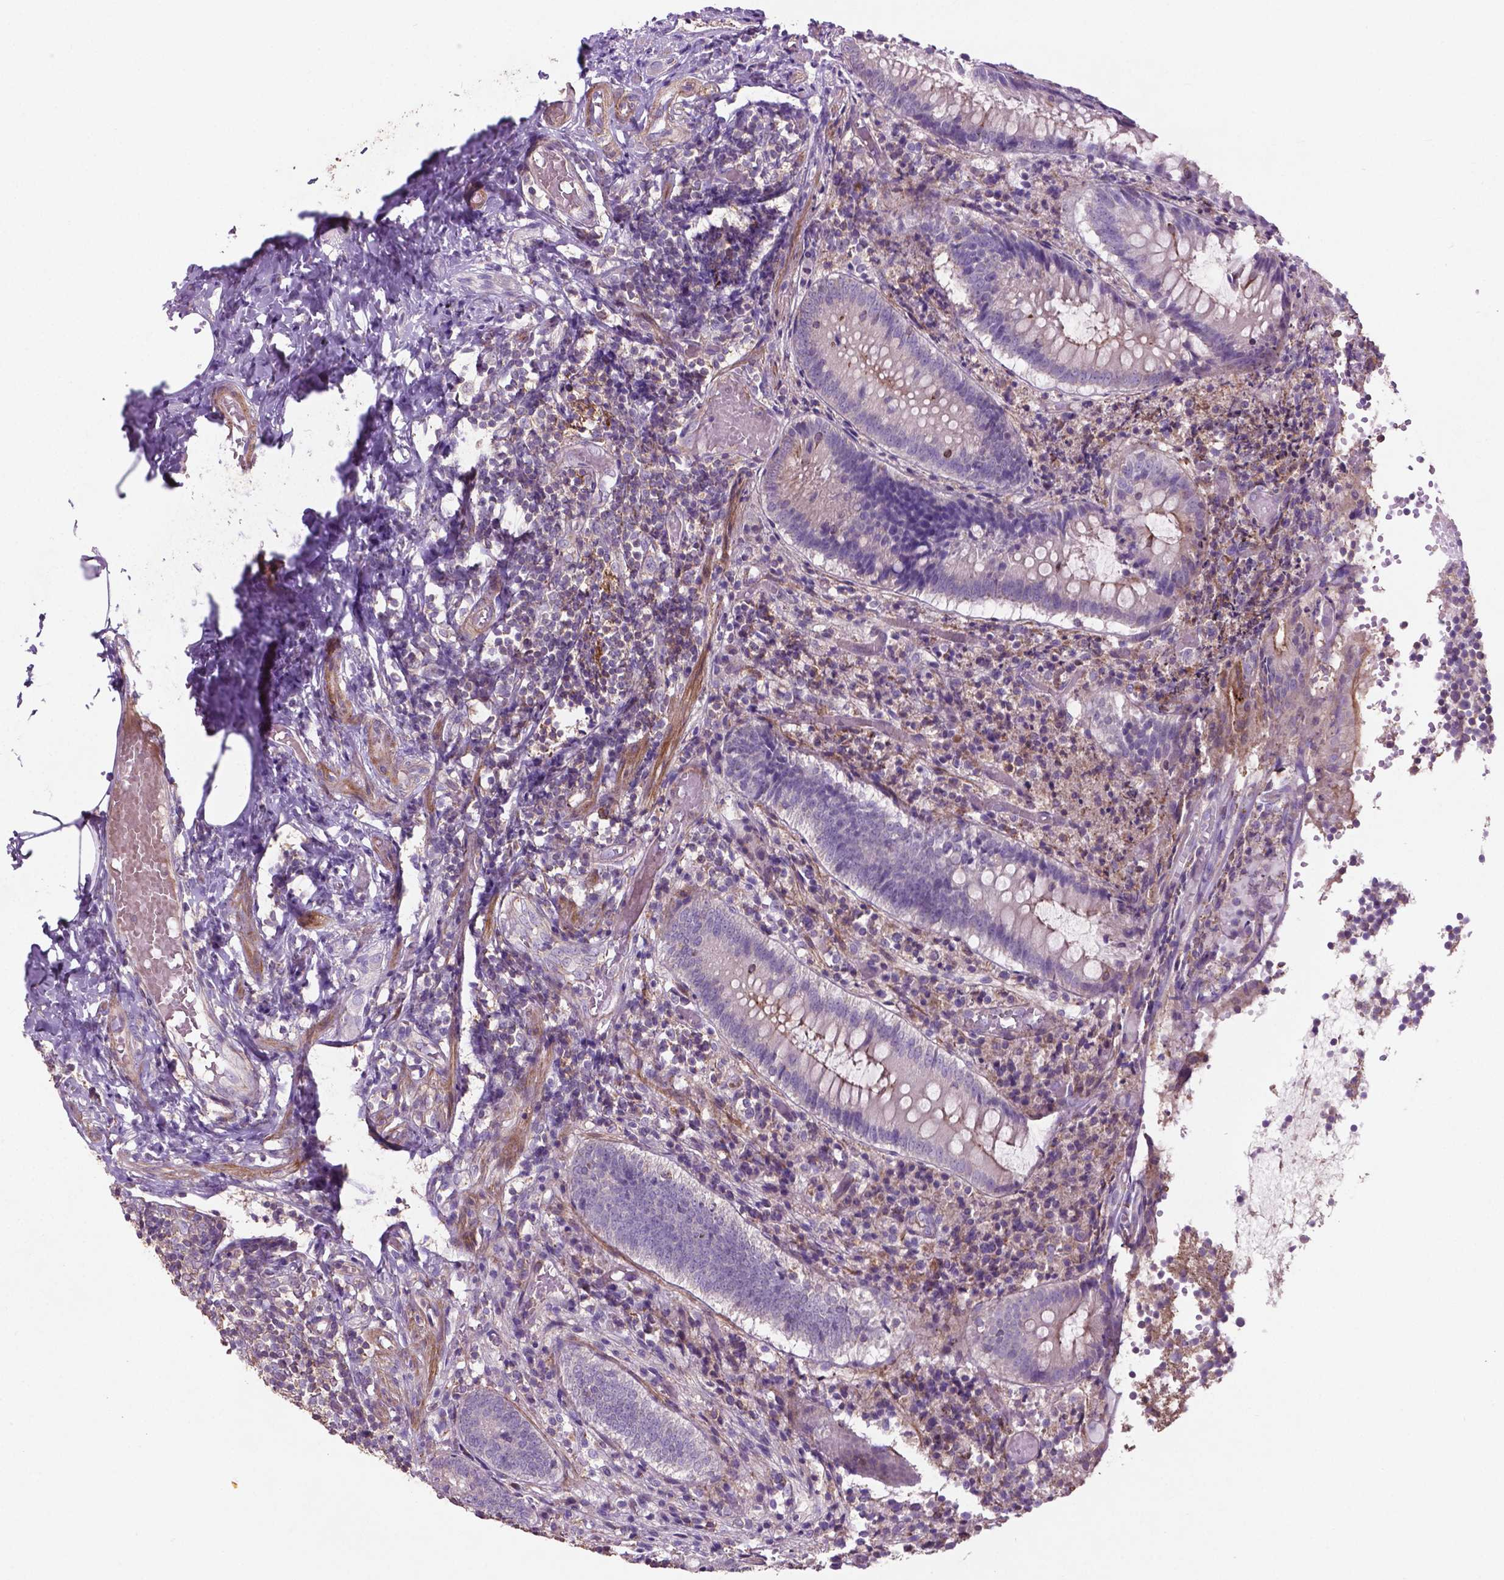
{"staining": {"intensity": "negative", "quantity": "none", "location": "none"}, "tissue": "appendix", "cell_type": "Glandular cells", "image_type": "normal", "snomed": [{"axis": "morphology", "description": "Normal tissue, NOS"}, {"axis": "topography", "description": "Appendix"}], "caption": "Immunohistochemistry micrograph of benign appendix: appendix stained with DAB shows no significant protein positivity in glandular cells.", "gene": "BMP4", "patient": {"sex": "female", "age": 32}}